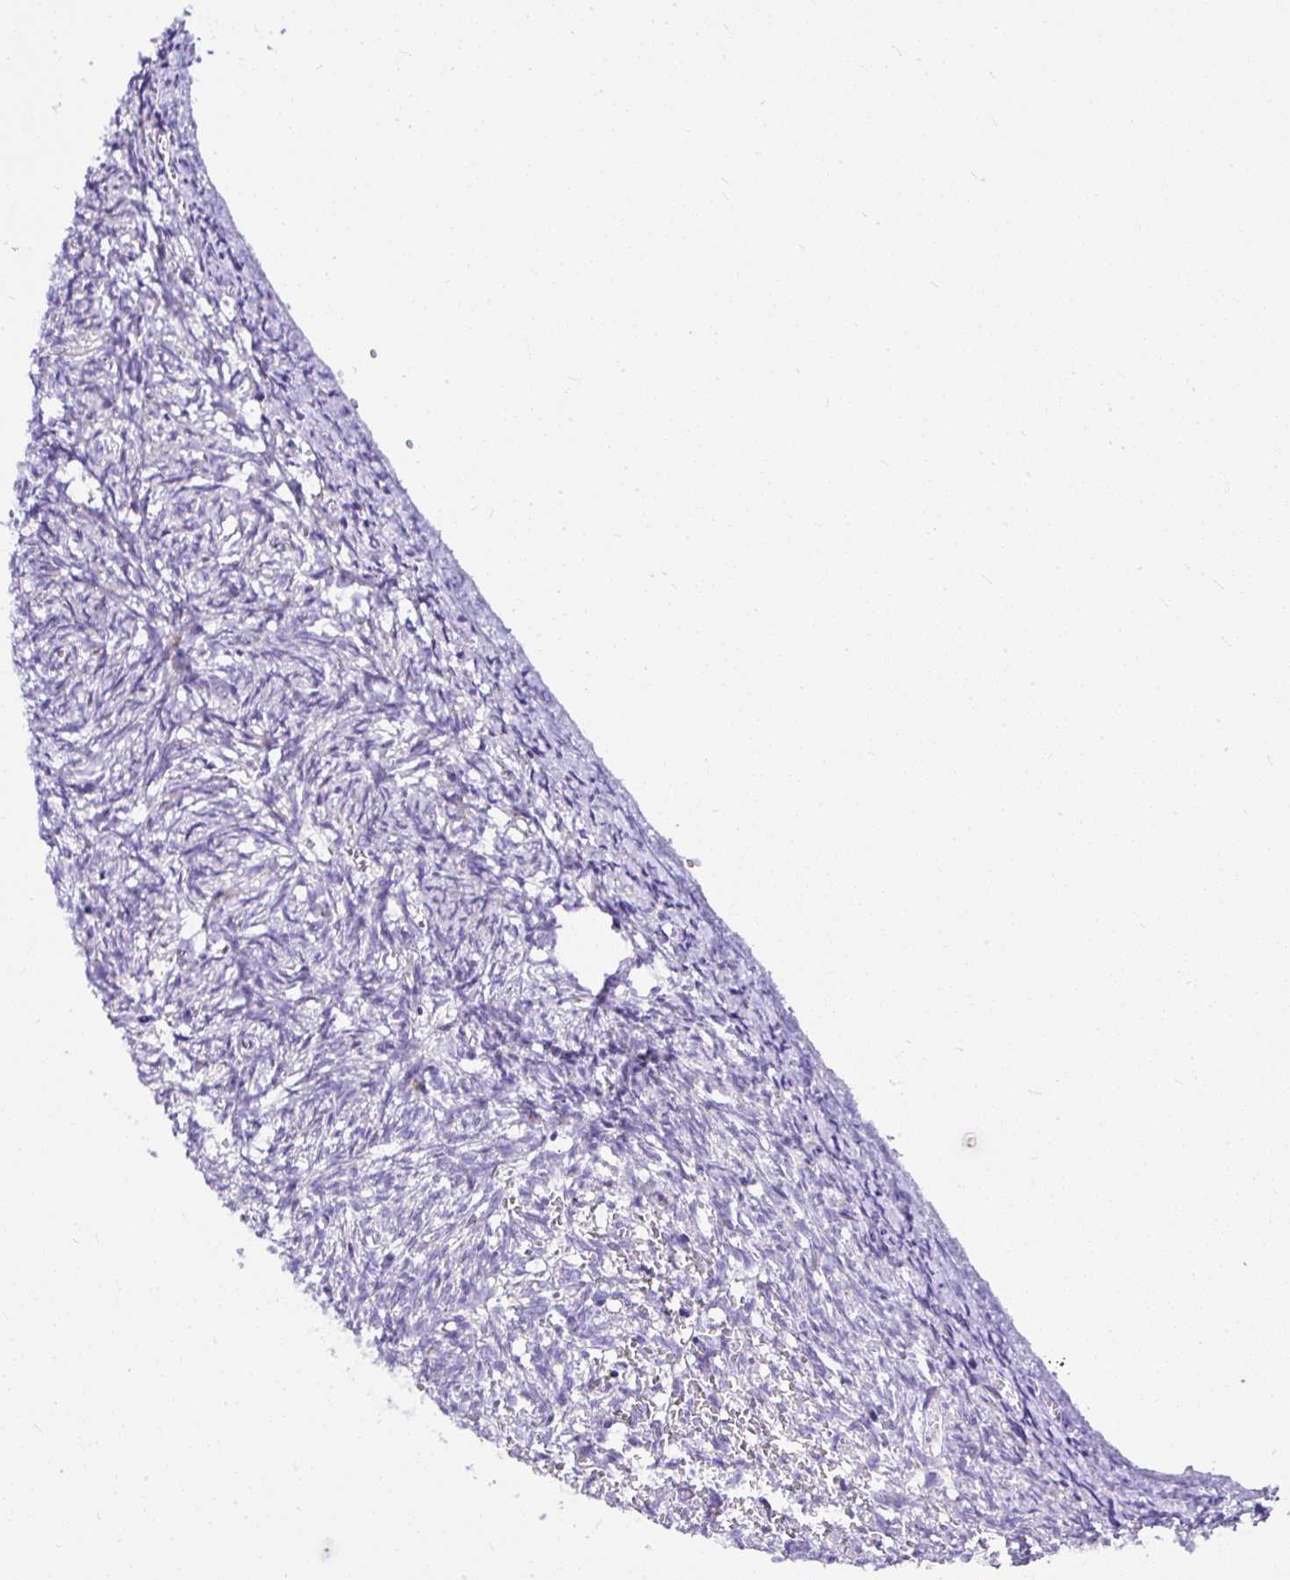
{"staining": {"intensity": "negative", "quantity": "none", "location": "none"}, "tissue": "ovary", "cell_type": "Follicle cells", "image_type": "normal", "snomed": [{"axis": "morphology", "description": "Normal tissue, NOS"}, {"axis": "topography", "description": "Ovary"}], "caption": "This is a histopathology image of immunohistochemistry (IHC) staining of unremarkable ovary, which shows no expression in follicle cells.", "gene": "DEPDC5", "patient": {"sex": "female", "age": 67}}